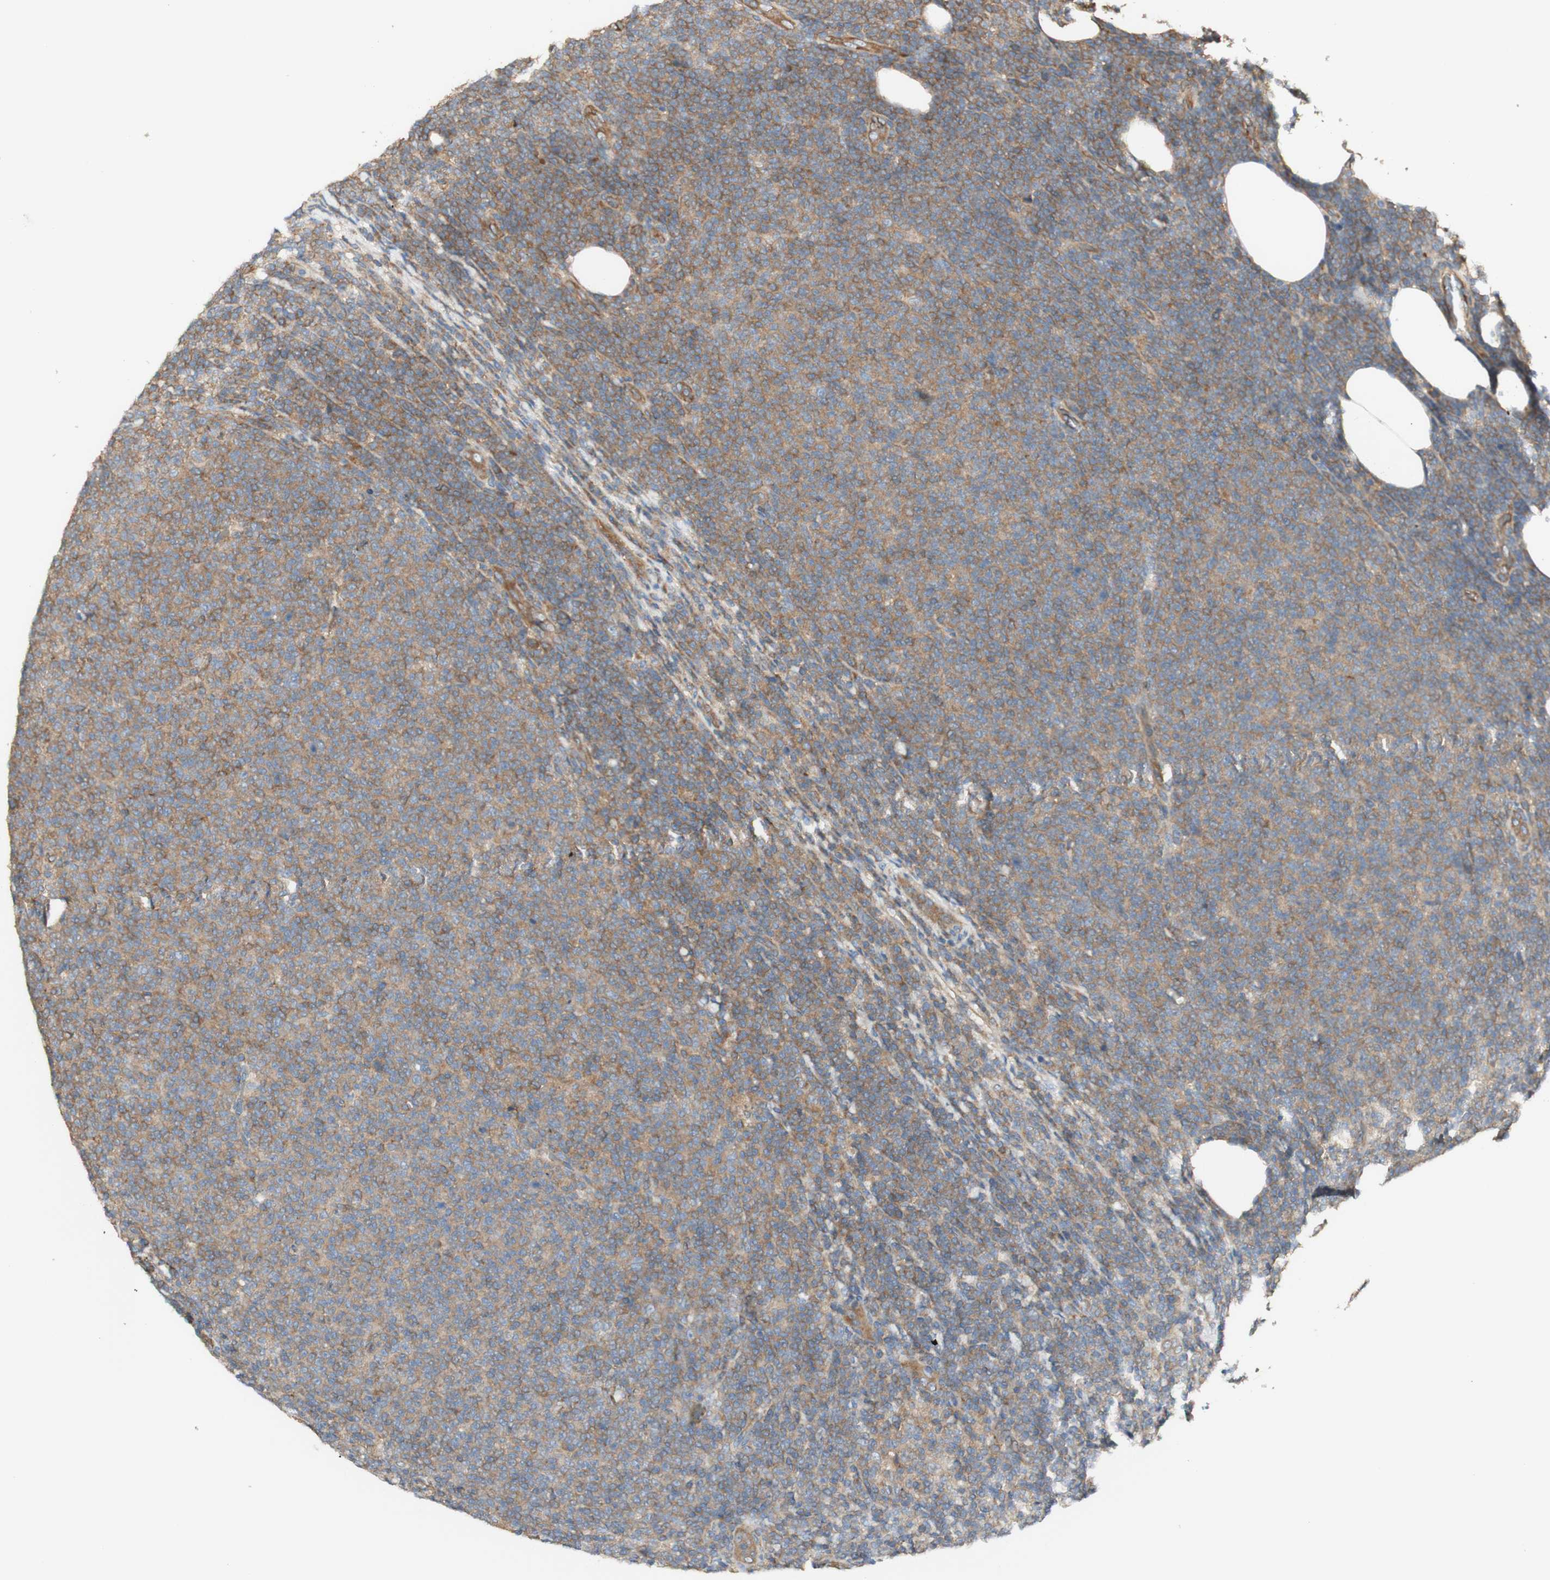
{"staining": {"intensity": "moderate", "quantity": ">75%", "location": "cytoplasmic/membranous"}, "tissue": "lymphoma", "cell_type": "Tumor cells", "image_type": "cancer", "snomed": [{"axis": "morphology", "description": "Malignant lymphoma, non-Hodgkin's type, Low grade"}, {"axis": "topography", "description": "Lymph node"}], "caption": "A brown stain labels moderate cytoplasmic/membranous positivity of a protein in lymphoma tumor cells.", "gene": "IKBKG", "patient": {"sex": "male", "age": 66}}